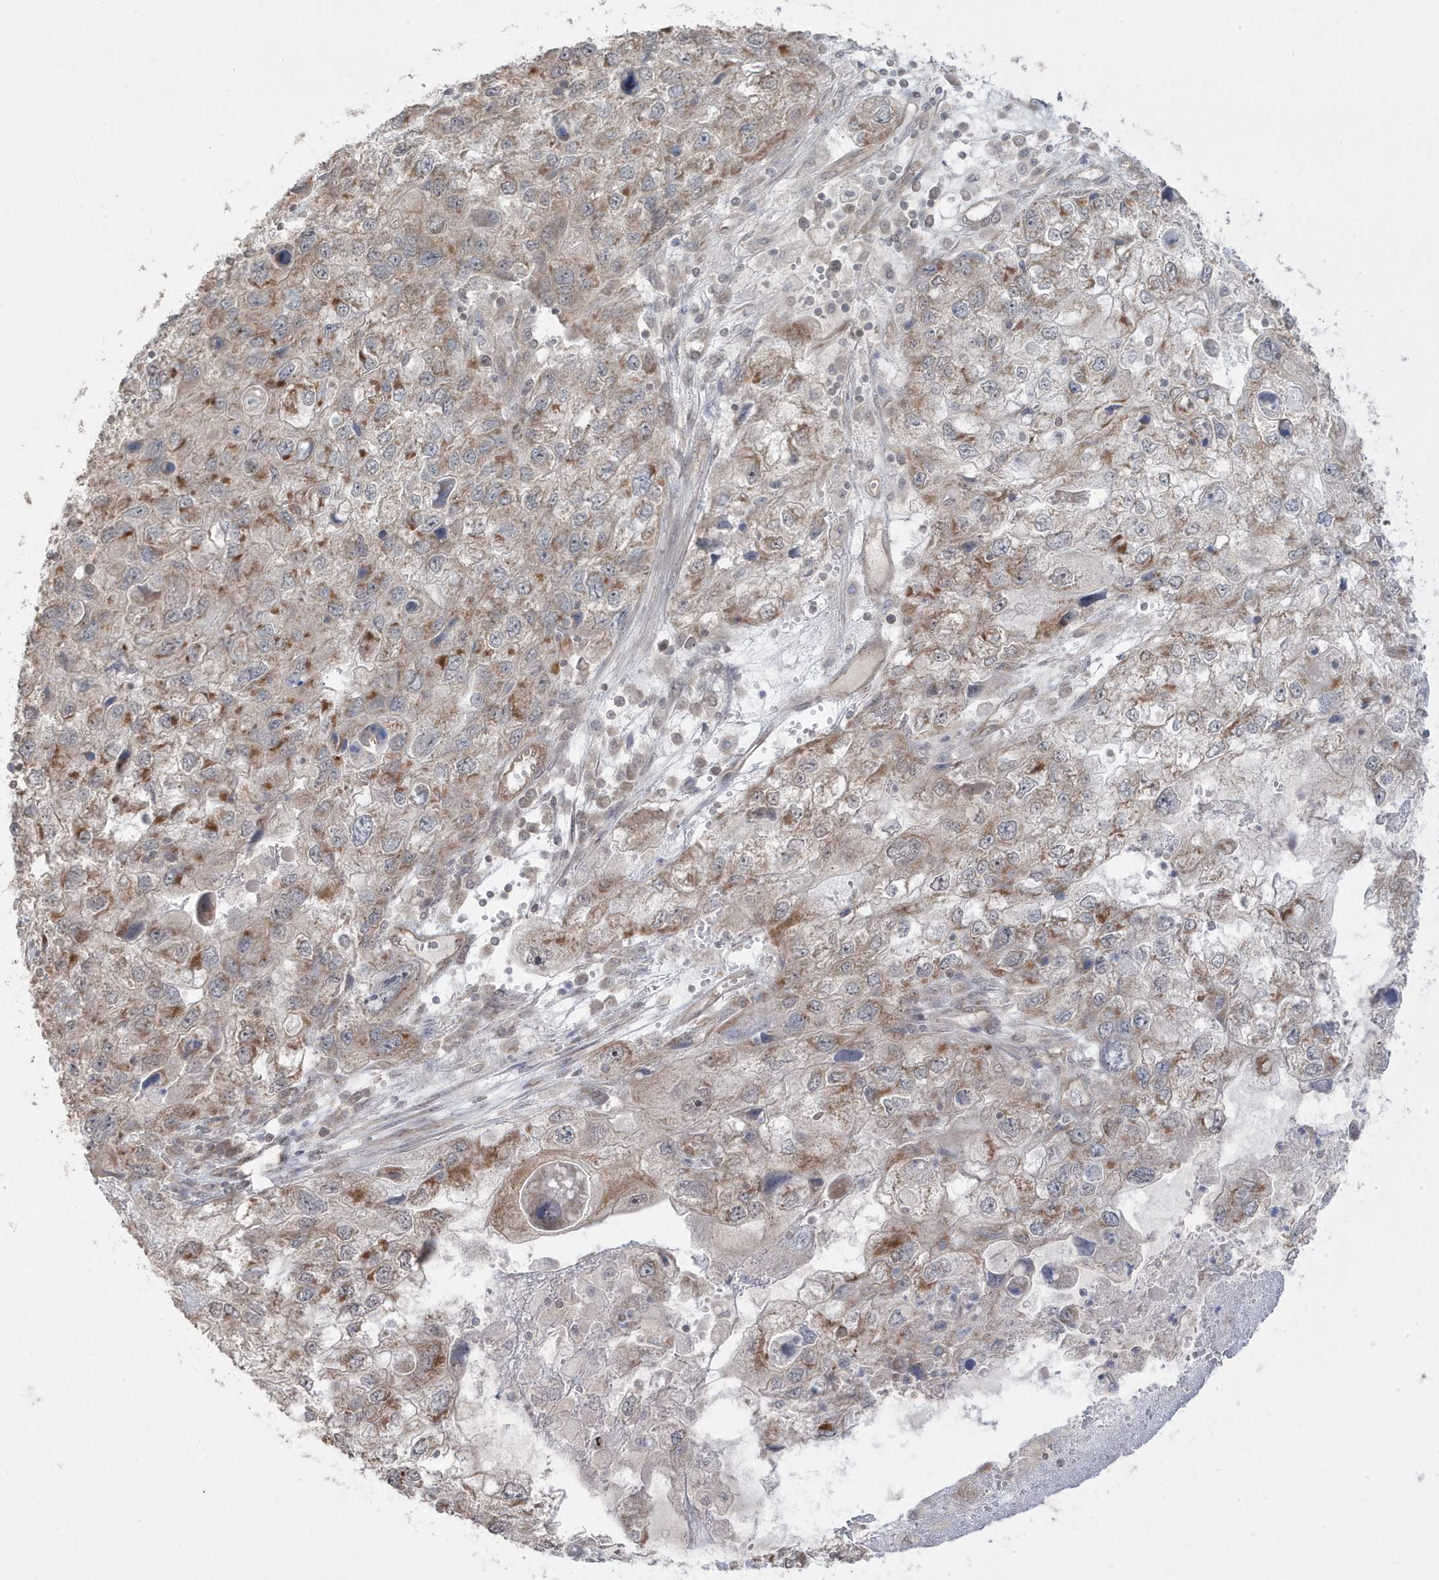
{"staining": {"intensity": "moderate", "quantity": "25%-75%", "location": "cytoplasmic/membranous"}, "tissue": "endometrial cancer", "cell_type": "Tumor cells", "image_type": "cancer", "snomed": [{"axis": "morphology", "description": "Adenocarcinoma, NOS"}, {"axis": "topography", "description": "Endometrium"}], "caption": "Endometrial adenocarcinoma stained with a brown dye shows moderate cytoplasmic/membranous positive expression in approximately 25%-75% of tumor cells.", "gene": "DNAJC12", "patient": {"sex": "female", "age": 49}}